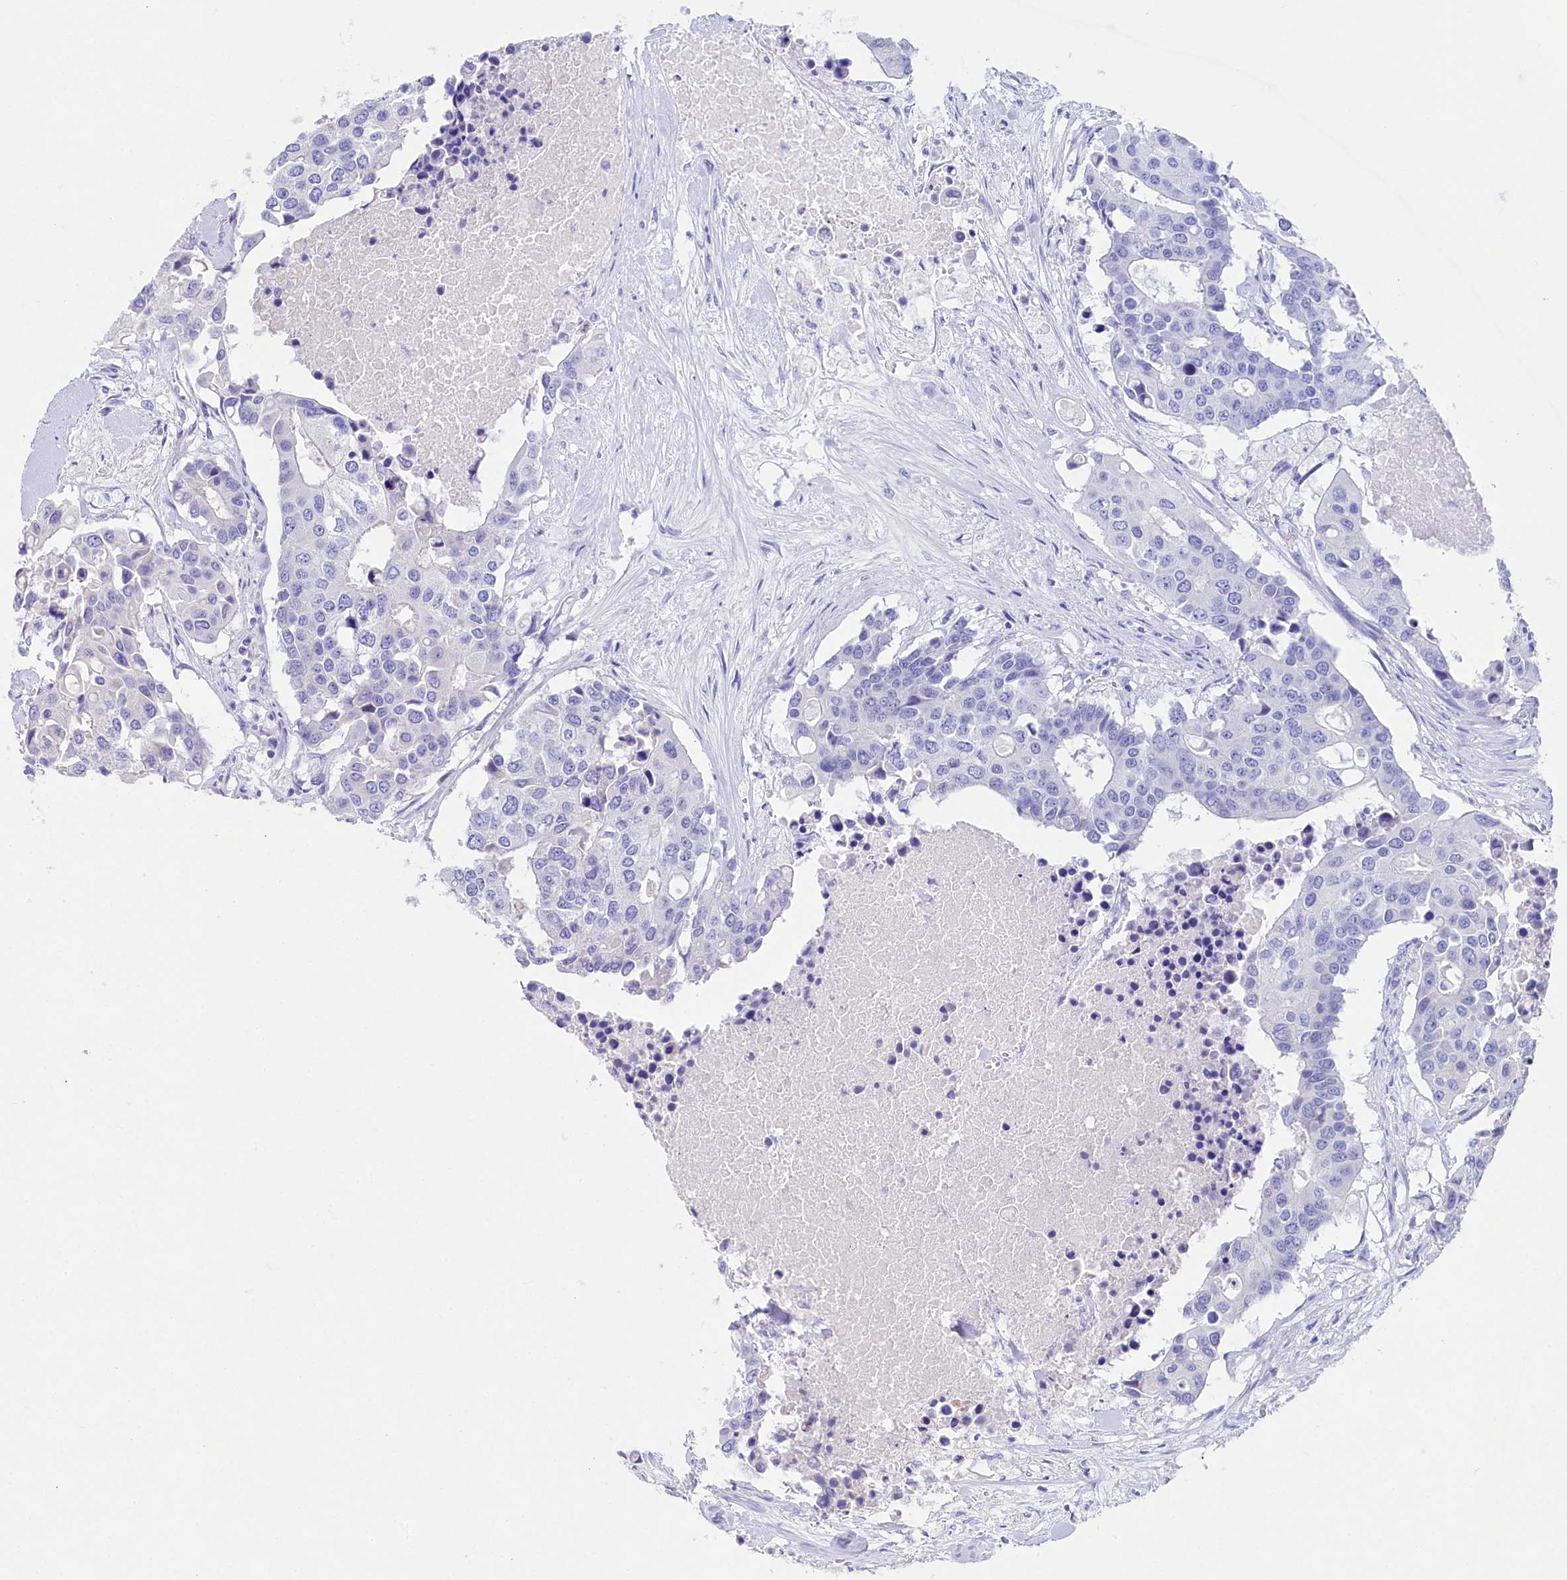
{"staining": {"intensity": "negative", "quantity": "none", "location": "none"}, "tissue": "colorectal cancer", "cell_type": "Tumor cells", "image_type": "cancer", "snomed": [{"axis": "morphology", "description": "Adenocarcinoma, NOS"}, {"axis": "topography", "description": "Colon"}], "caption": "A histopathology image of colorectal adenocarcinoma stained for a protein reveals no brown staining in tumor cells. The staining is performed using DAB (3,3'-diaminobenzidine) brown chromogen with nuclei counter-stained in using hematoxylin.", "gene": "VPS26B", "patient": {"sex": "male", "age": 77}}